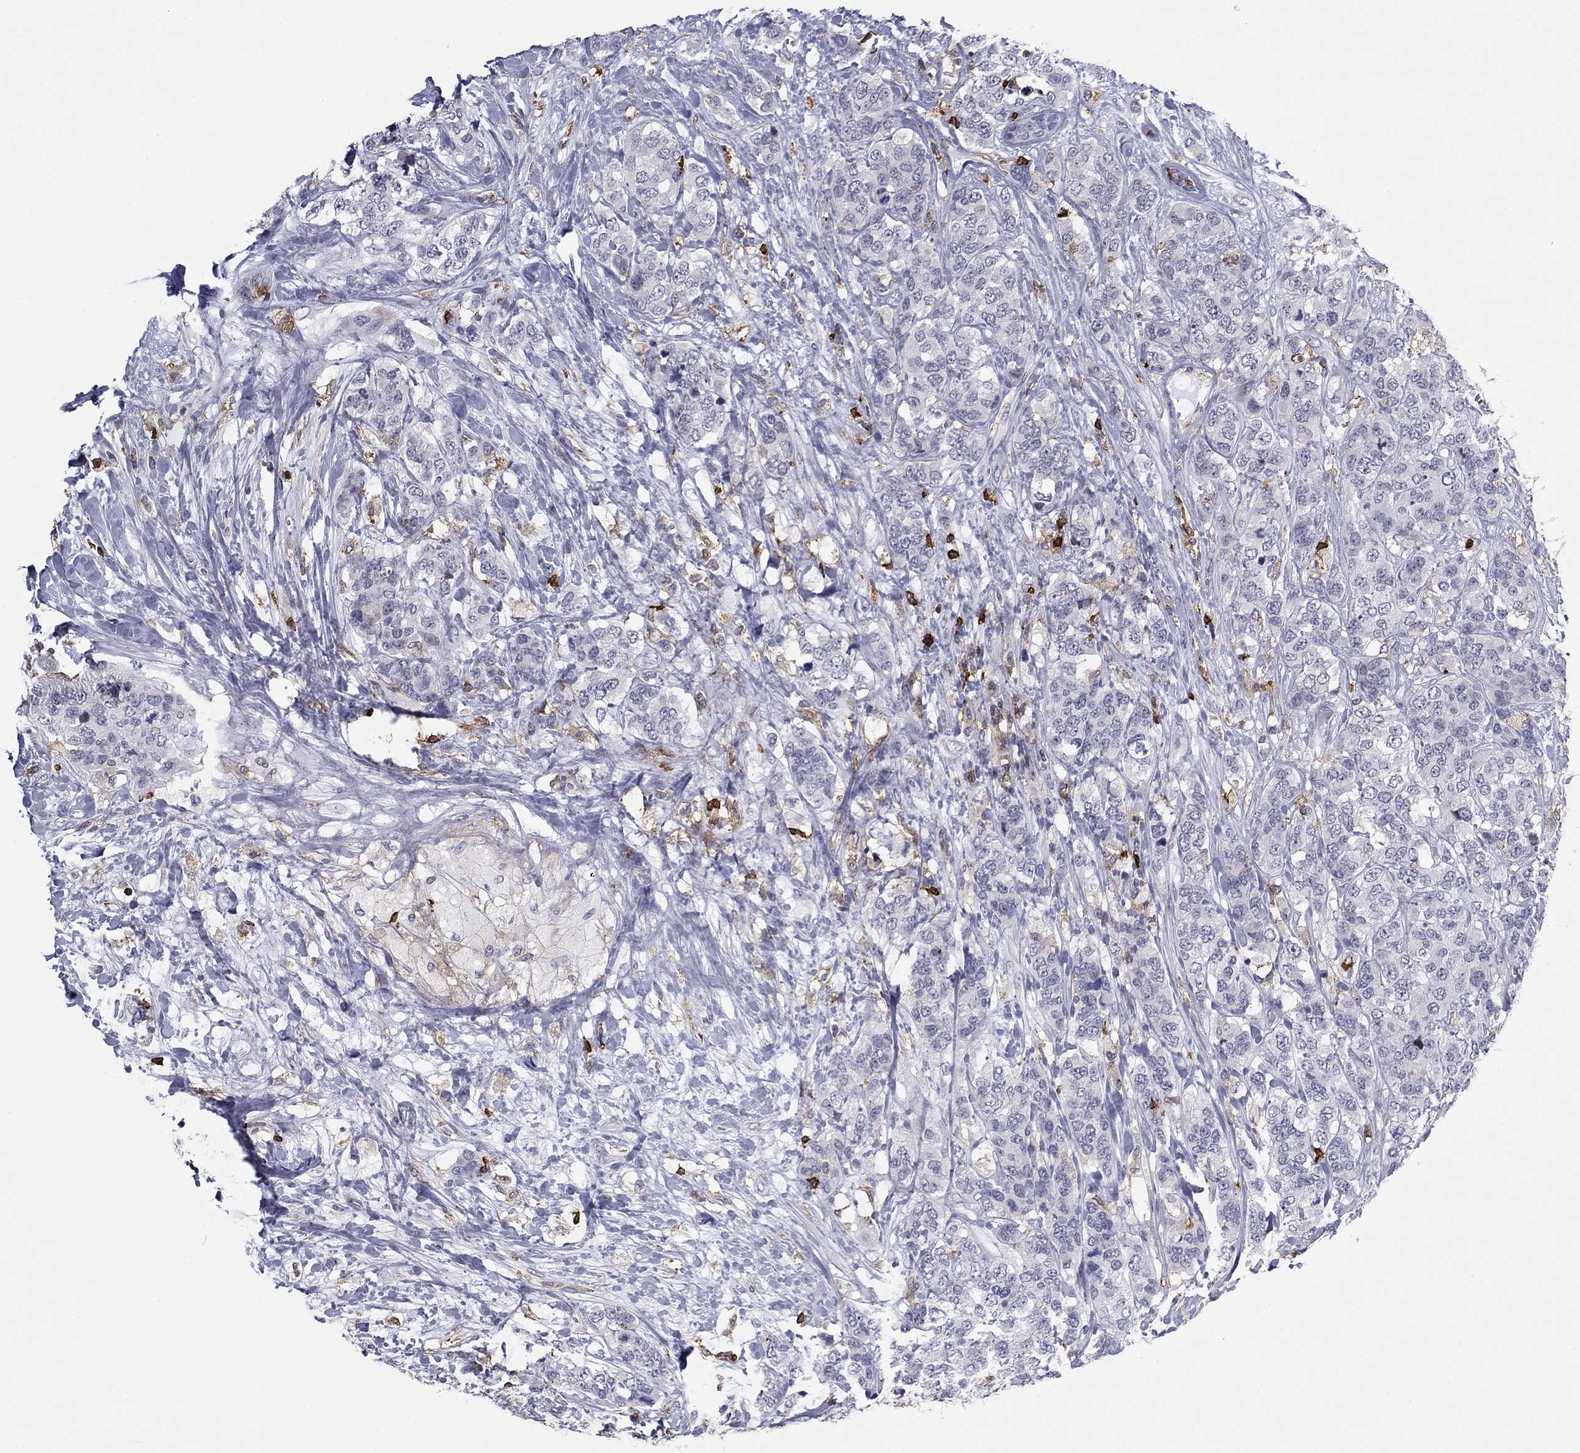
{"staining": {"intensity": "negative", "quantity": "none", "location": "none"}, "tissue": "breast cancer", "cell_type": "Tumor cells", "image_type": "cancer", "snomed": [{"axis": "morphology", "description": "Lobular carcinoma"}, {"axis": "topography", "description": "Breast"}], "caption": "Lobular carcinoma (breast) stained for a protein using IHC reveals no expression tumor cells.", "gene": "ARHGAP27", "patient": {"sex": "female", "age": 59}}